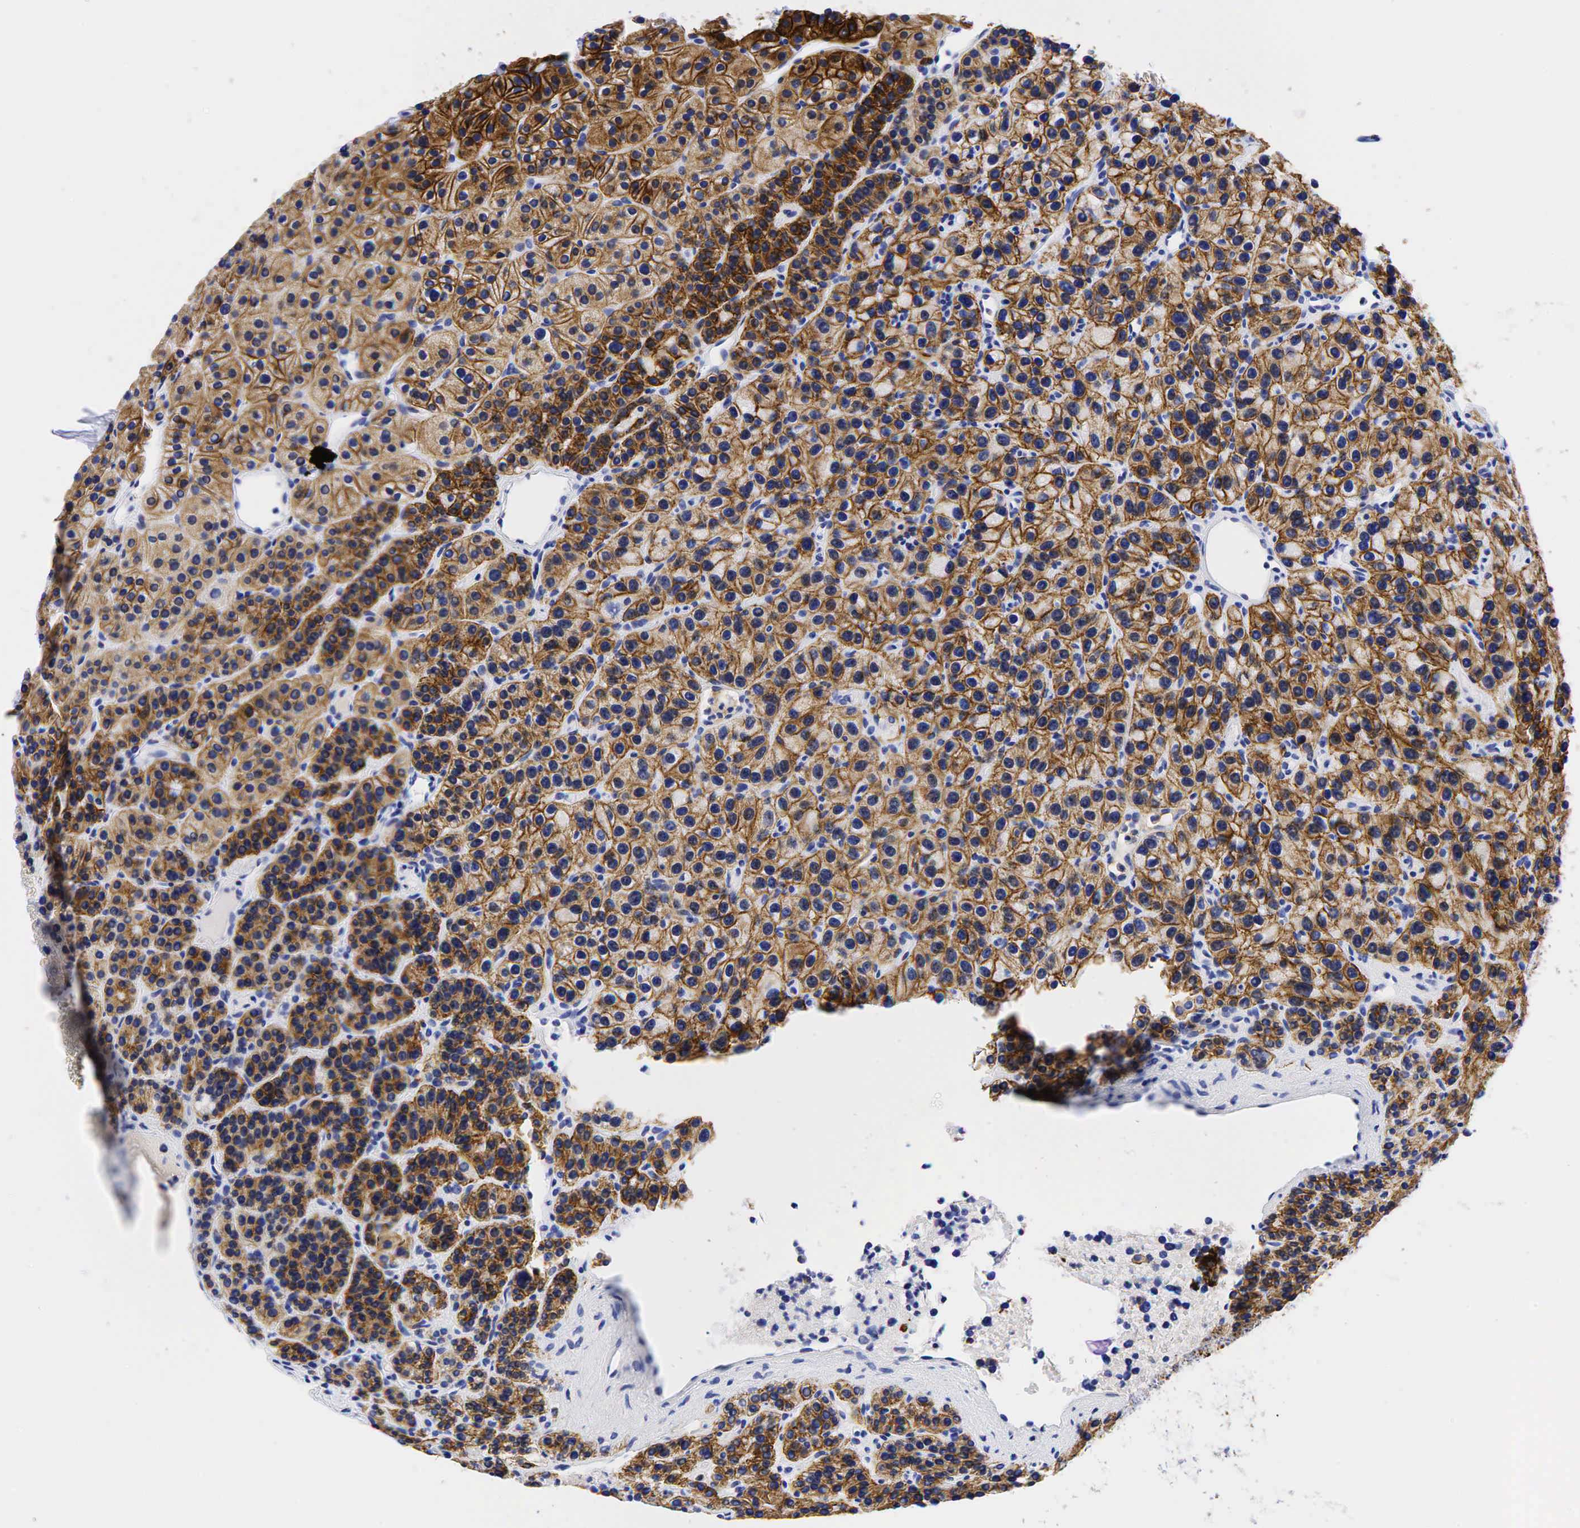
{"staining": {"intensity": "strong", "quantity": ">75%", "location": "cytoplasmic/membranous"}, "tissue": "parathyroid gland", "cell_type": "Glandular cells", "image_type": "normal", "snomed": [{"axis": "morphology", "description": "Normal tissue, NOS"}, {"axis": "topography", "description": "Parathyroid gland"}], "caption": "High-power microscopy captured an immunohistochemistry (IHC) image of benign parathyroid gland, revealing strong cytoplasmic/membranous positivity in approximately >75% of glandular cells. (brown staining indicates protein expression, while blue staining denotes nuclei).", "gene": "KRT18", "patient": {"sex": "female", "age": 64}}